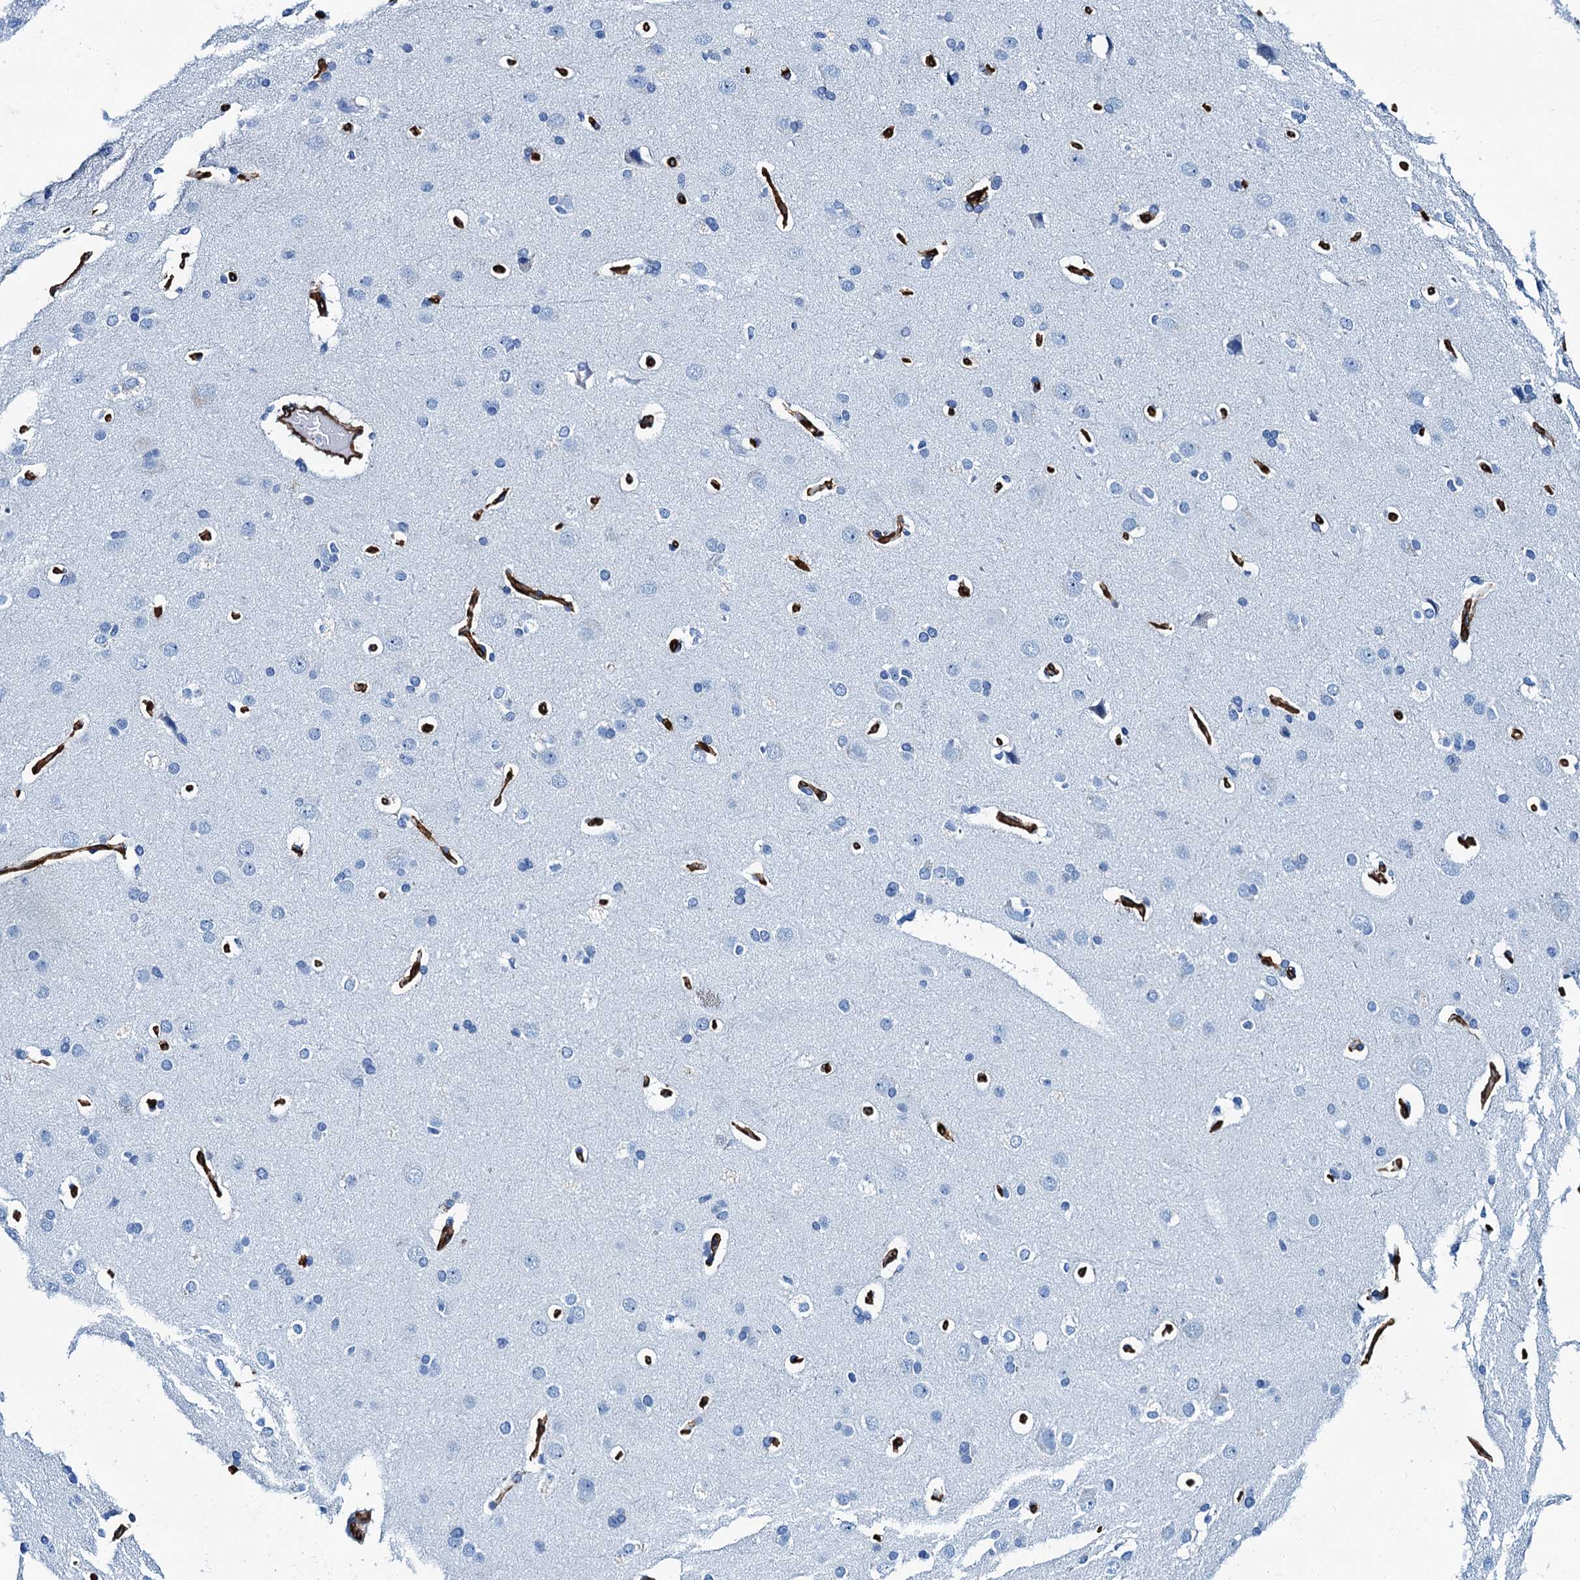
{"staining": {"intensity": "strong", "quantity": ">75%", "location": "cytoplasmic/membranous"}, "tissue": "cerebral cortex", "cell_type": "Endothelial cells", "image_type": "normal", "snomed": [{"axis": "morphology", "description": "Normal tissue, NOS"}, {"axis": "topography", "description": "Cerebral cortex"}], "caption": "Immunohistochemistry micrograph of benign cerebral cortex: human cerebral cortex stained using immunohistochemistry (IHC) reveals high levels of strong protein expression localized specifically in the cytoplasmic/membranous of endothelial cells, appearing as a cytoplasmic/membranous brown color.", "gene": "CAVIN2", "patient": {"sex": "male", "age": 62}}